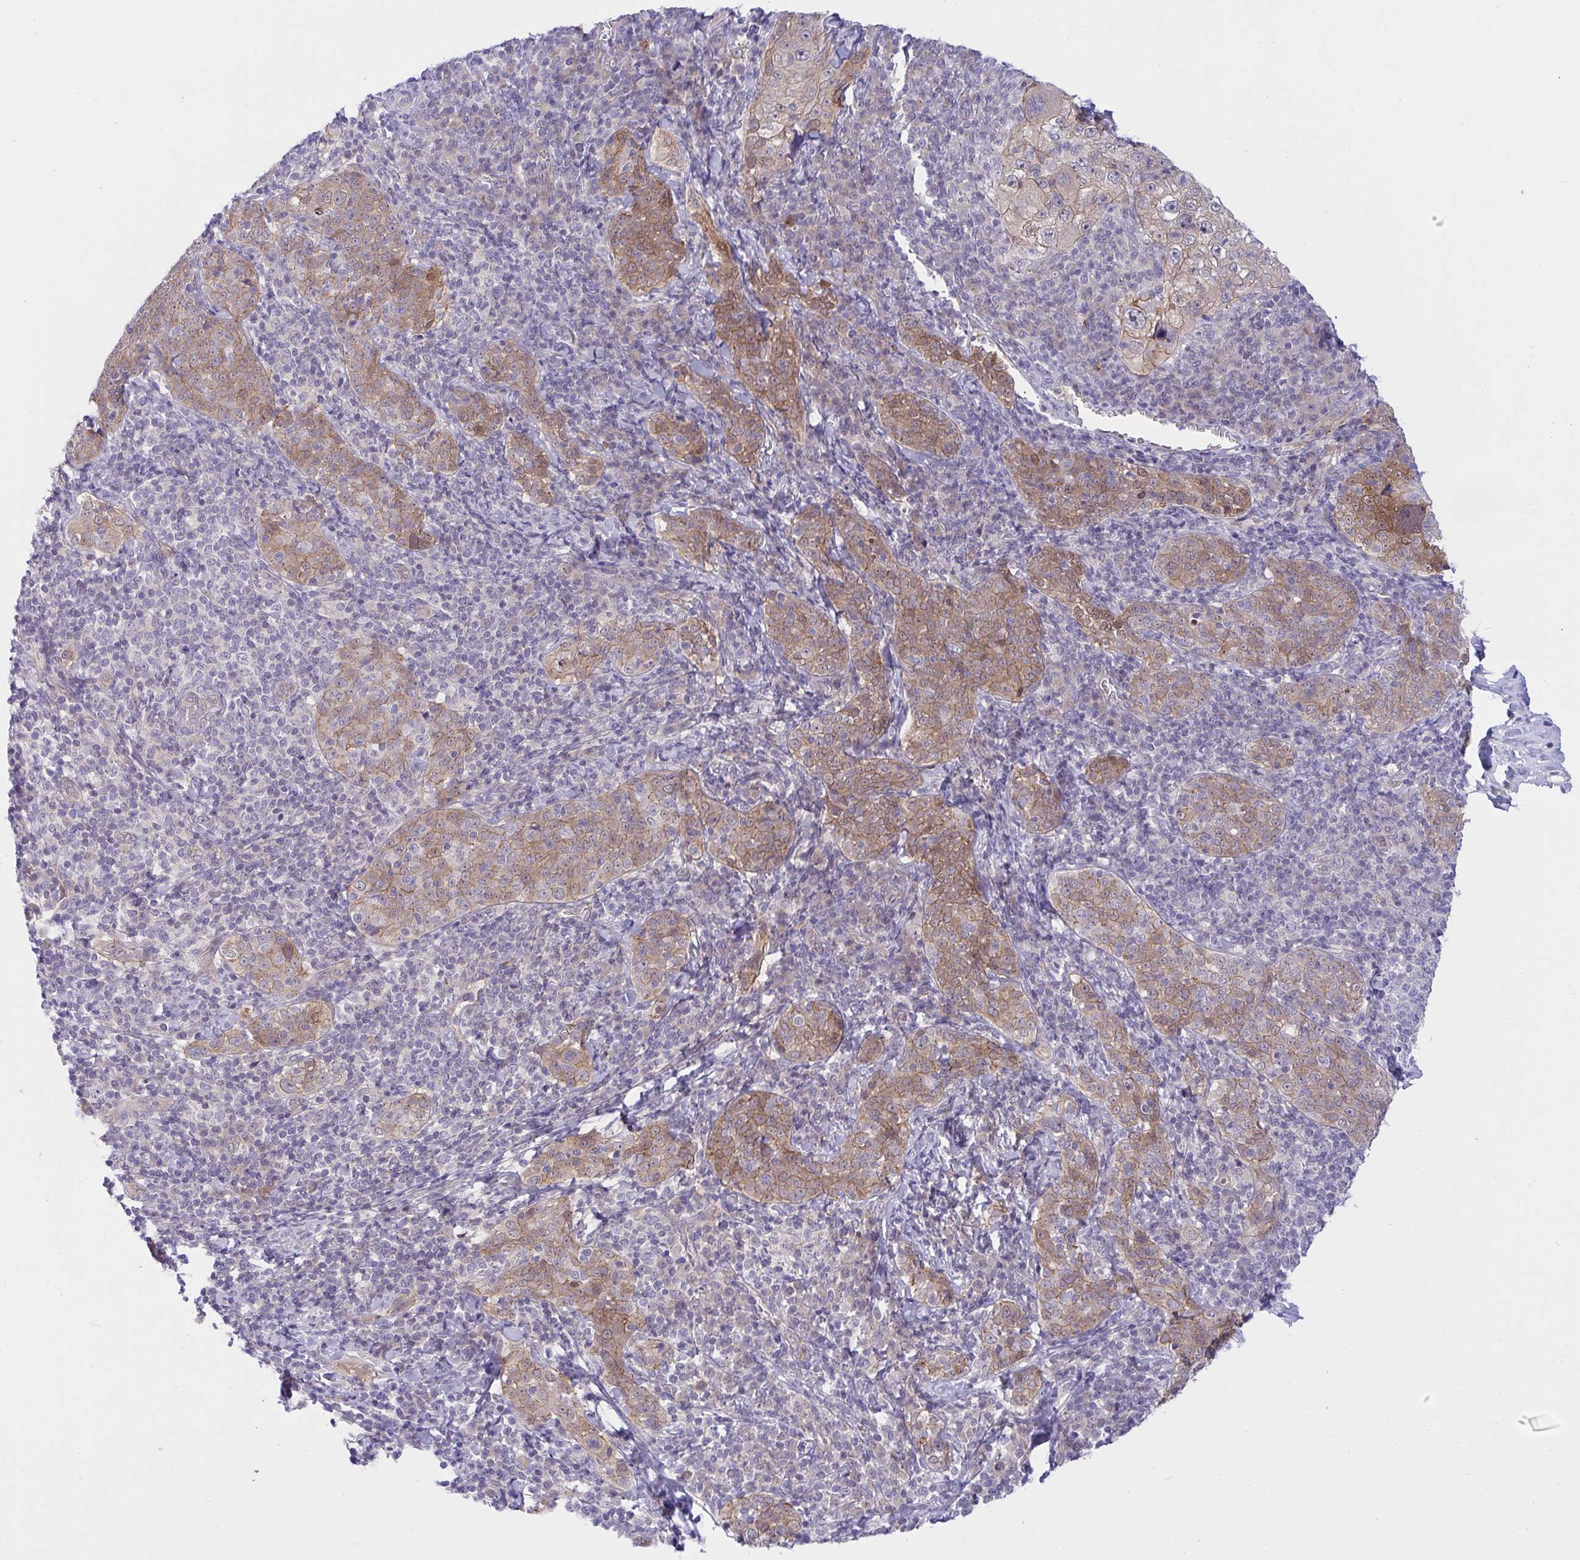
{"staining": {"intensity": "moderate", "quantity": ">75%", "location": "cytoplasmic/membranous"}, "tissue": "cervical cancer", "cell_type": "Tumor cells", "image_type": "cancer", "snomed": [{"axis": "morphology", "description": "Squamous cell carcinoma, NOS"}, {"axis": "topography", "description": "Cervix"}], "caption": "This histopathology image shows IHC staining of cervical cancer (squamous cell carcinoma), with medium moderate cytoplasmic/membranous positivity in about >75% of tumor cells.", "gene": "HOXD12", "patient": {"sex": "female", "age": 75}}